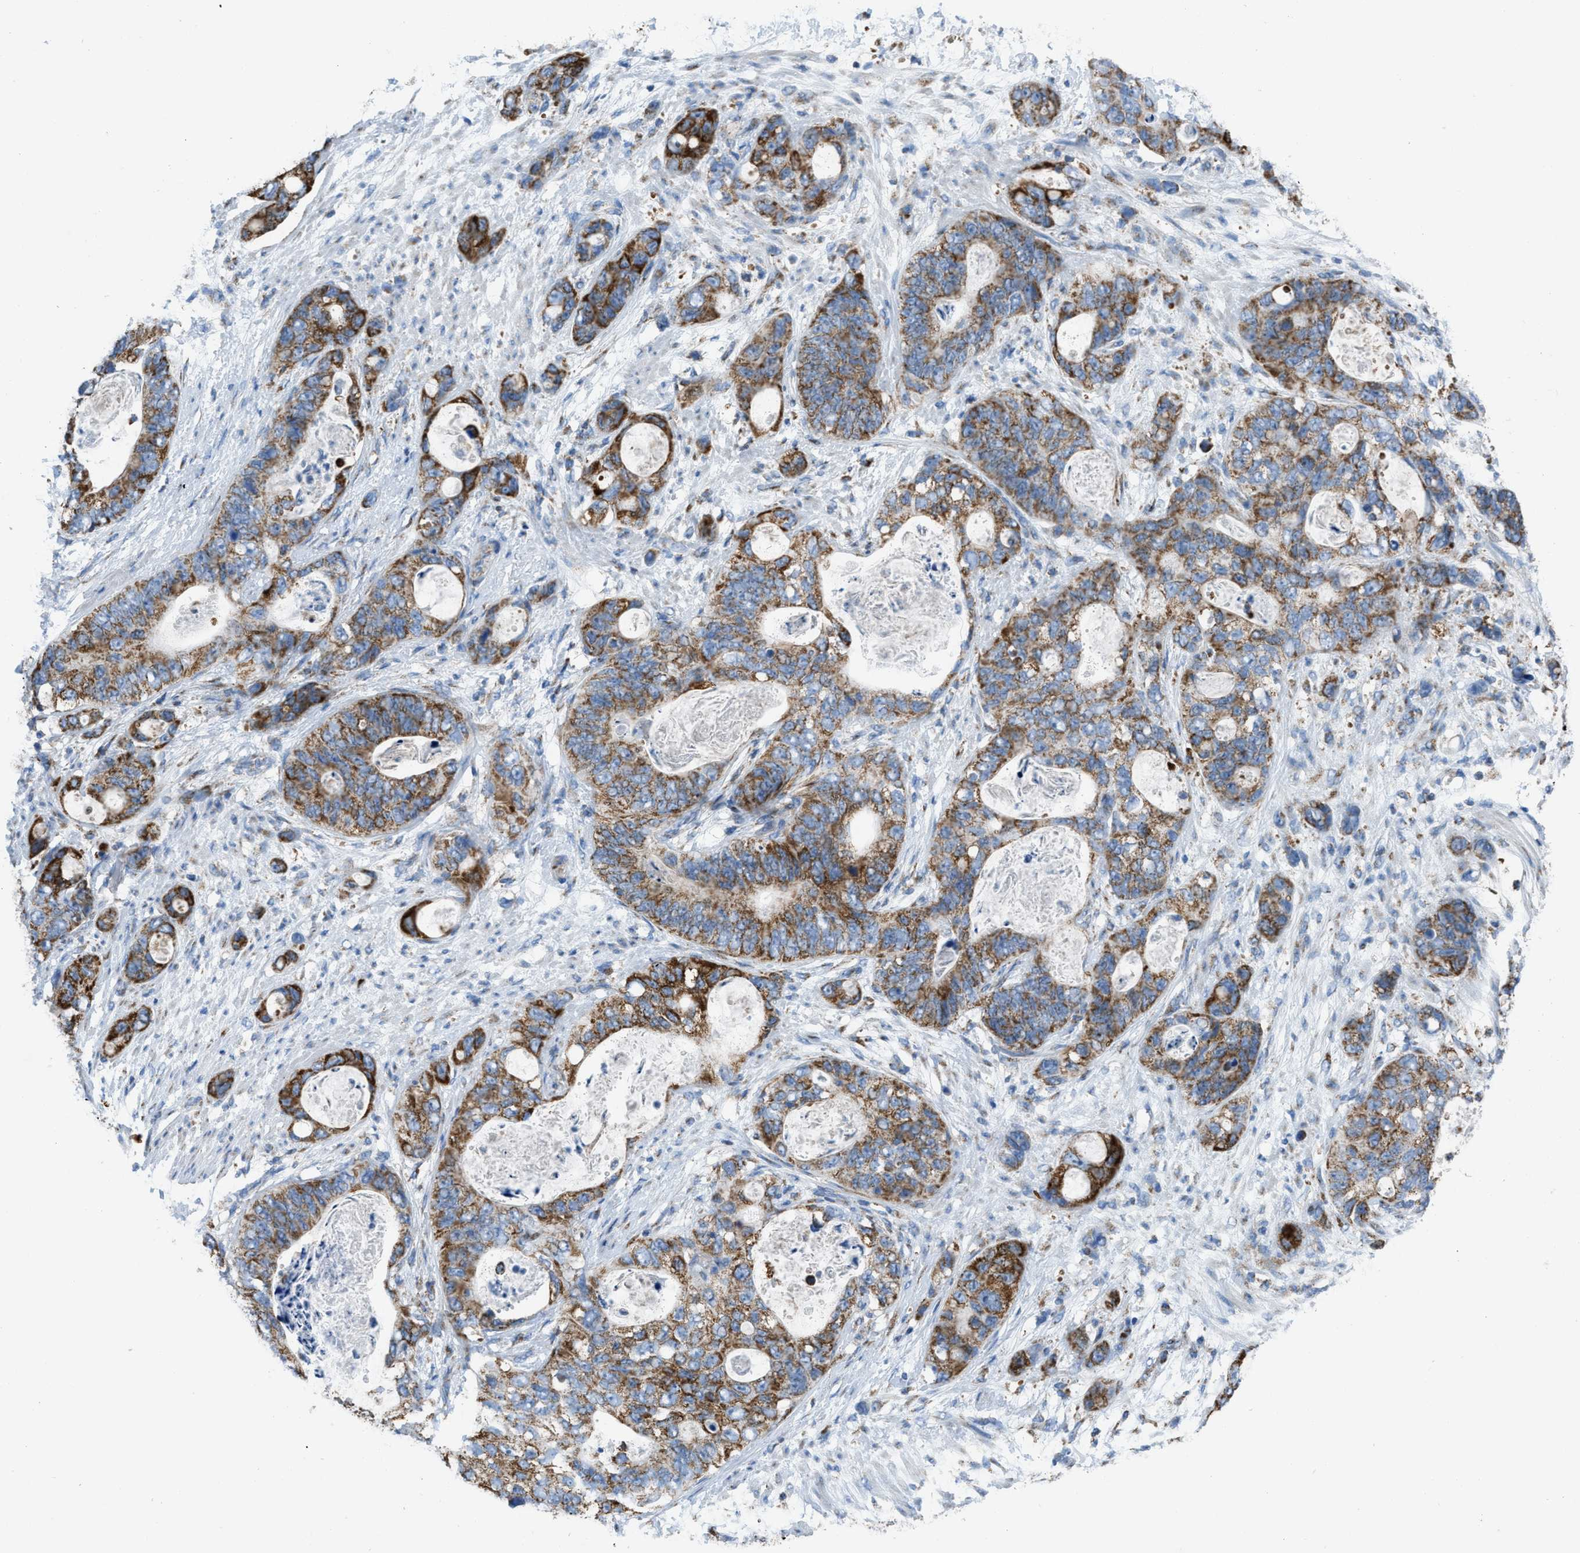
{"staining": {"intensity": "moderate", "quantity": ">75%", "location": "cytoplasmic/membranous"}, "tissue": "stomach cancer", "cell_type": "Tumor cells", "image_type": "cancer", "snomed": [{"axis": "morphology", "description": "Normal tissue, NOS"}, {"axis": "morphology", "description": "Adenocarcinoma, NOS"}, {"axis": "topography", "description": "Stomach"}], "caption": "This is an image of IHC staining of stomach adenocarcinoma, which shows moderate staining in the cytoplasmic/membranous of tumor cells.", "gene": "ETFB", "patient": {"sex": "female", "age": 89}}